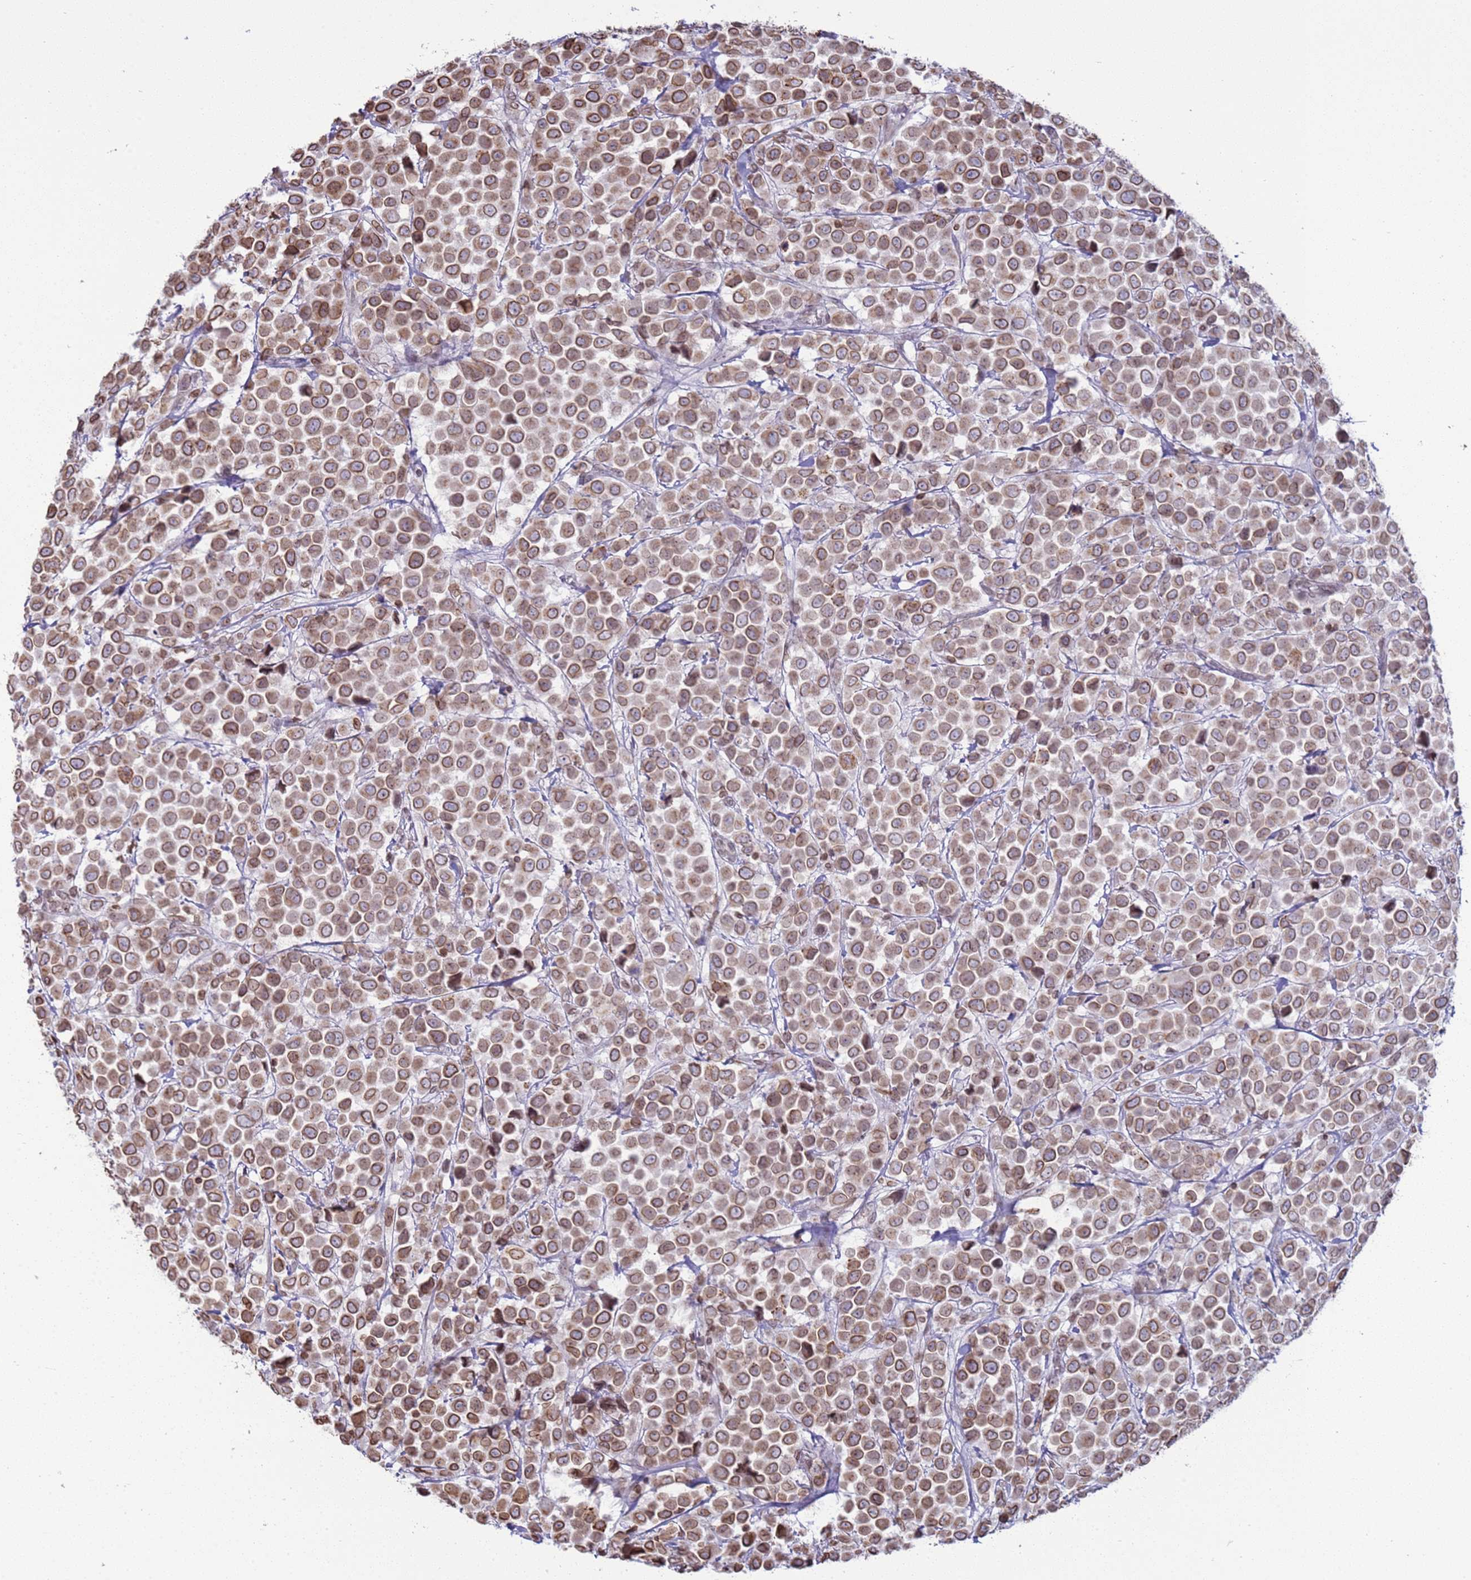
{"staining": {"intensity": "moderate", "quantity": ">75%", "location": "cytoplasmic/membranous,nuclear"}, "tissue": "breast cancer", "cell_type": "Tumor cells", "image_type": "cancer", "snomed": [{"axis": "morphology", "description": "Duct carcinoma"}, {"axis": "topography", "description": "Breast"}], "caption": "Approximately >75% of tumor cells in breast cancer (intraductal carcinoma) exhibit moderate cytoplasmic/membranous and nuclear protein staining as visualized by brown immunohistochemical staining.", "gene": "DHX37", "patient": {"sex": "female", "age": 61}}